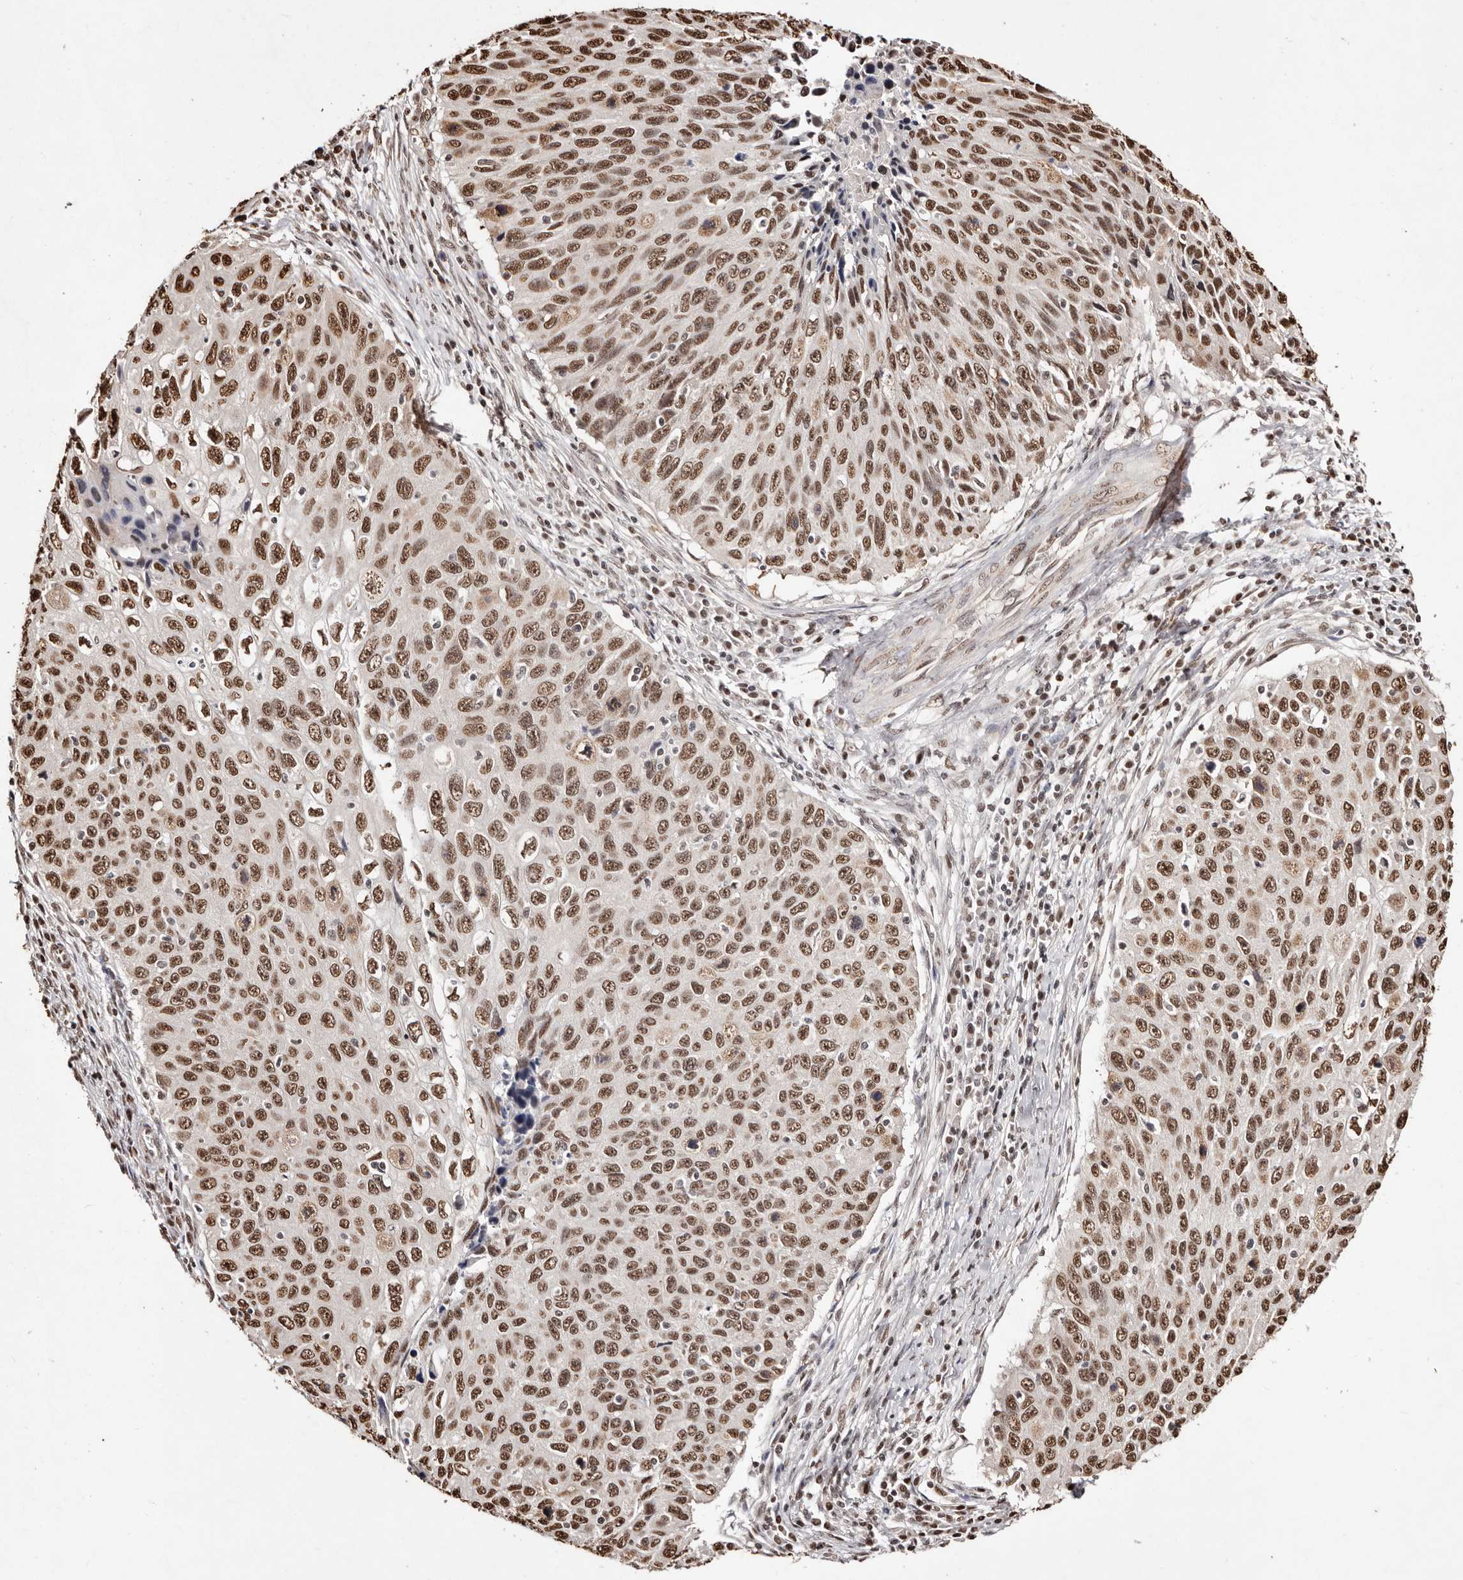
{"staining": {"intensity": "moderate", "quantity": ">75%", "location": "nuclear"}, "tissue": "cervical cancer", "cell_type": "Tumor cells", "image_type": "cancer", "snomed": [{"axis": "morphology", "description": "Squamous cell carcinoma, NOS"}, {"axis": "topography", "description": "Cervix"}], "caption": "The immunohistochemical stain highlights moderate nuclear positivity in tumor cells of cervical cancer tissue.", "gene": "BICRAL", "patient": {"sex": "female", "age": 53}}